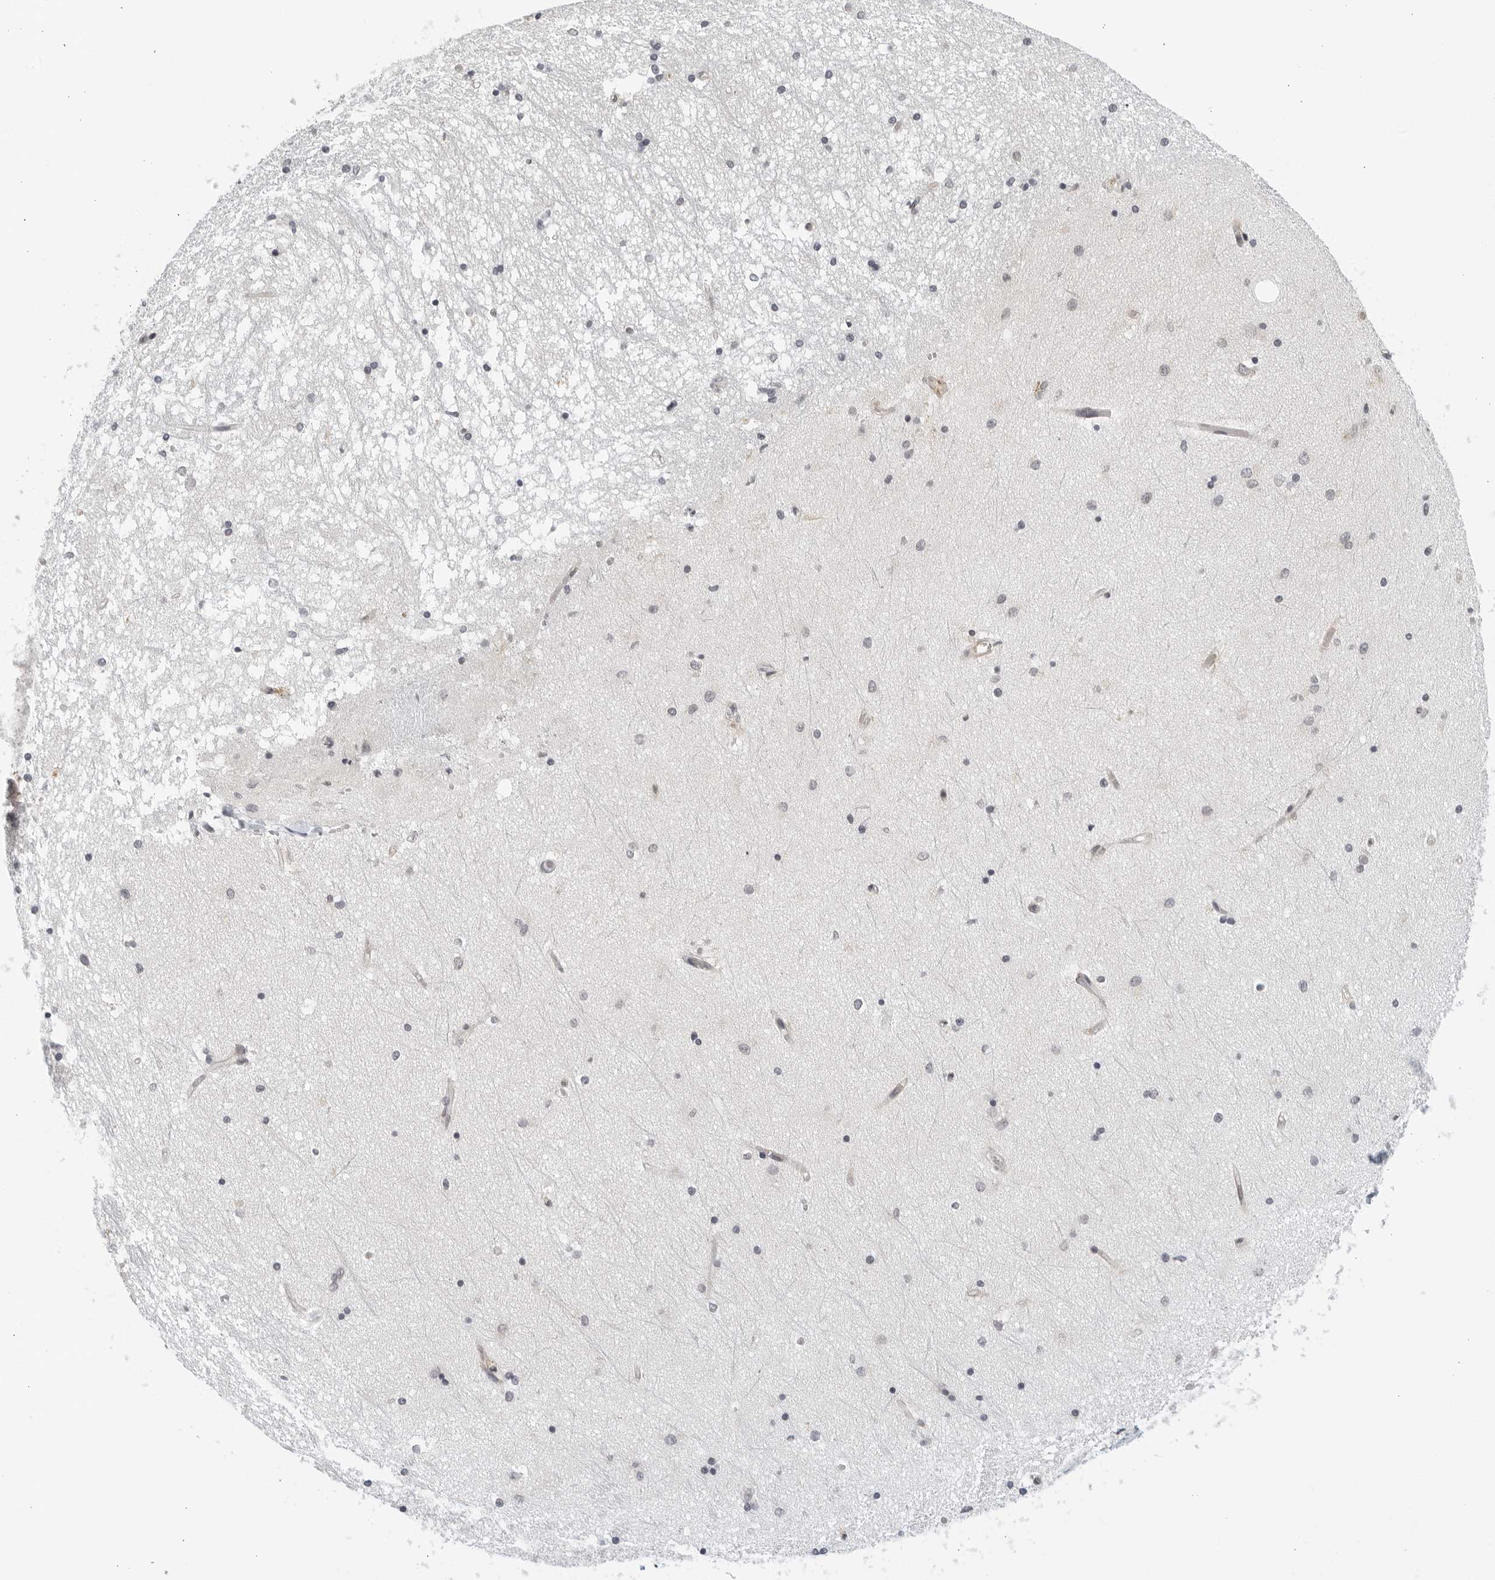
{"staining": {"intensity": "negative", "quantity": "none", "location": "none"}, "tissue": "hippocampus", "cell_type": "Glial cells", "image_type": "normal", "snomed": [{"axis": "morphology", "description": "Normal tissue, NOS"}, {"axis": "topography", "description": "Hippocampus"}], "caption": "Glial cells show no significant positivity in normal hippocampus.", "gene": "SERTAD4", "patient": {"sex": "male", "age": 45}}